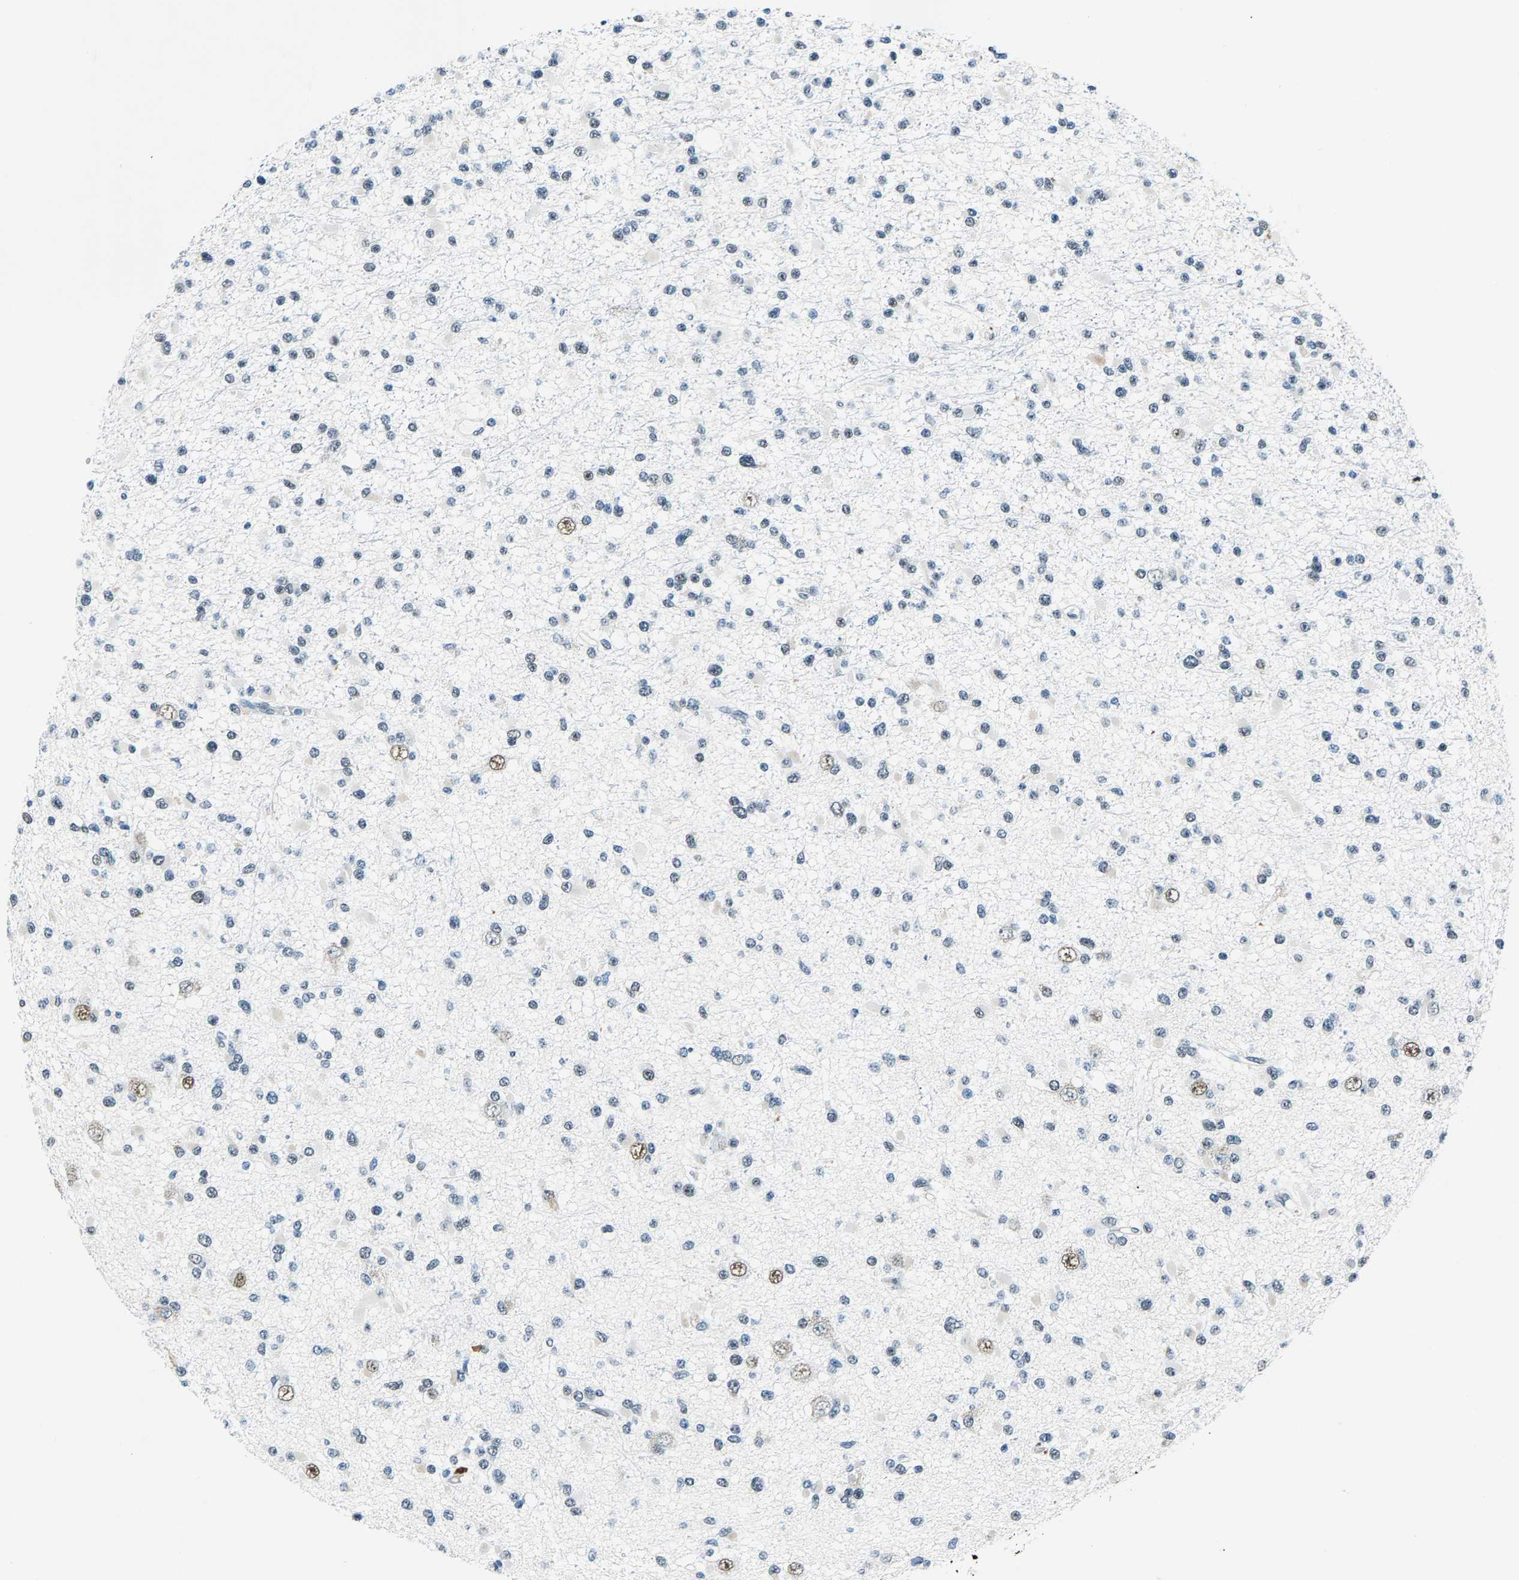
{"staining": {"intensity": "negative", "quantity": "none", "location": "none"}, "tissue": "glioma", "cell_type": "Tumor cells", "image_type": "cancer", "snomed": [{"axis": "morphology", "description": "Glioma, malignant, Low grade"}, {"axis": "topography", "description": "Brain"}], "caption": "Immunohistochemistry photomicrograph of low-grade glioma (malignant) stained for a protein (brown), which shows no positivity in tumor cells.", "gene": "ATF2", "patient": {"sex": "female", "age": 22}}